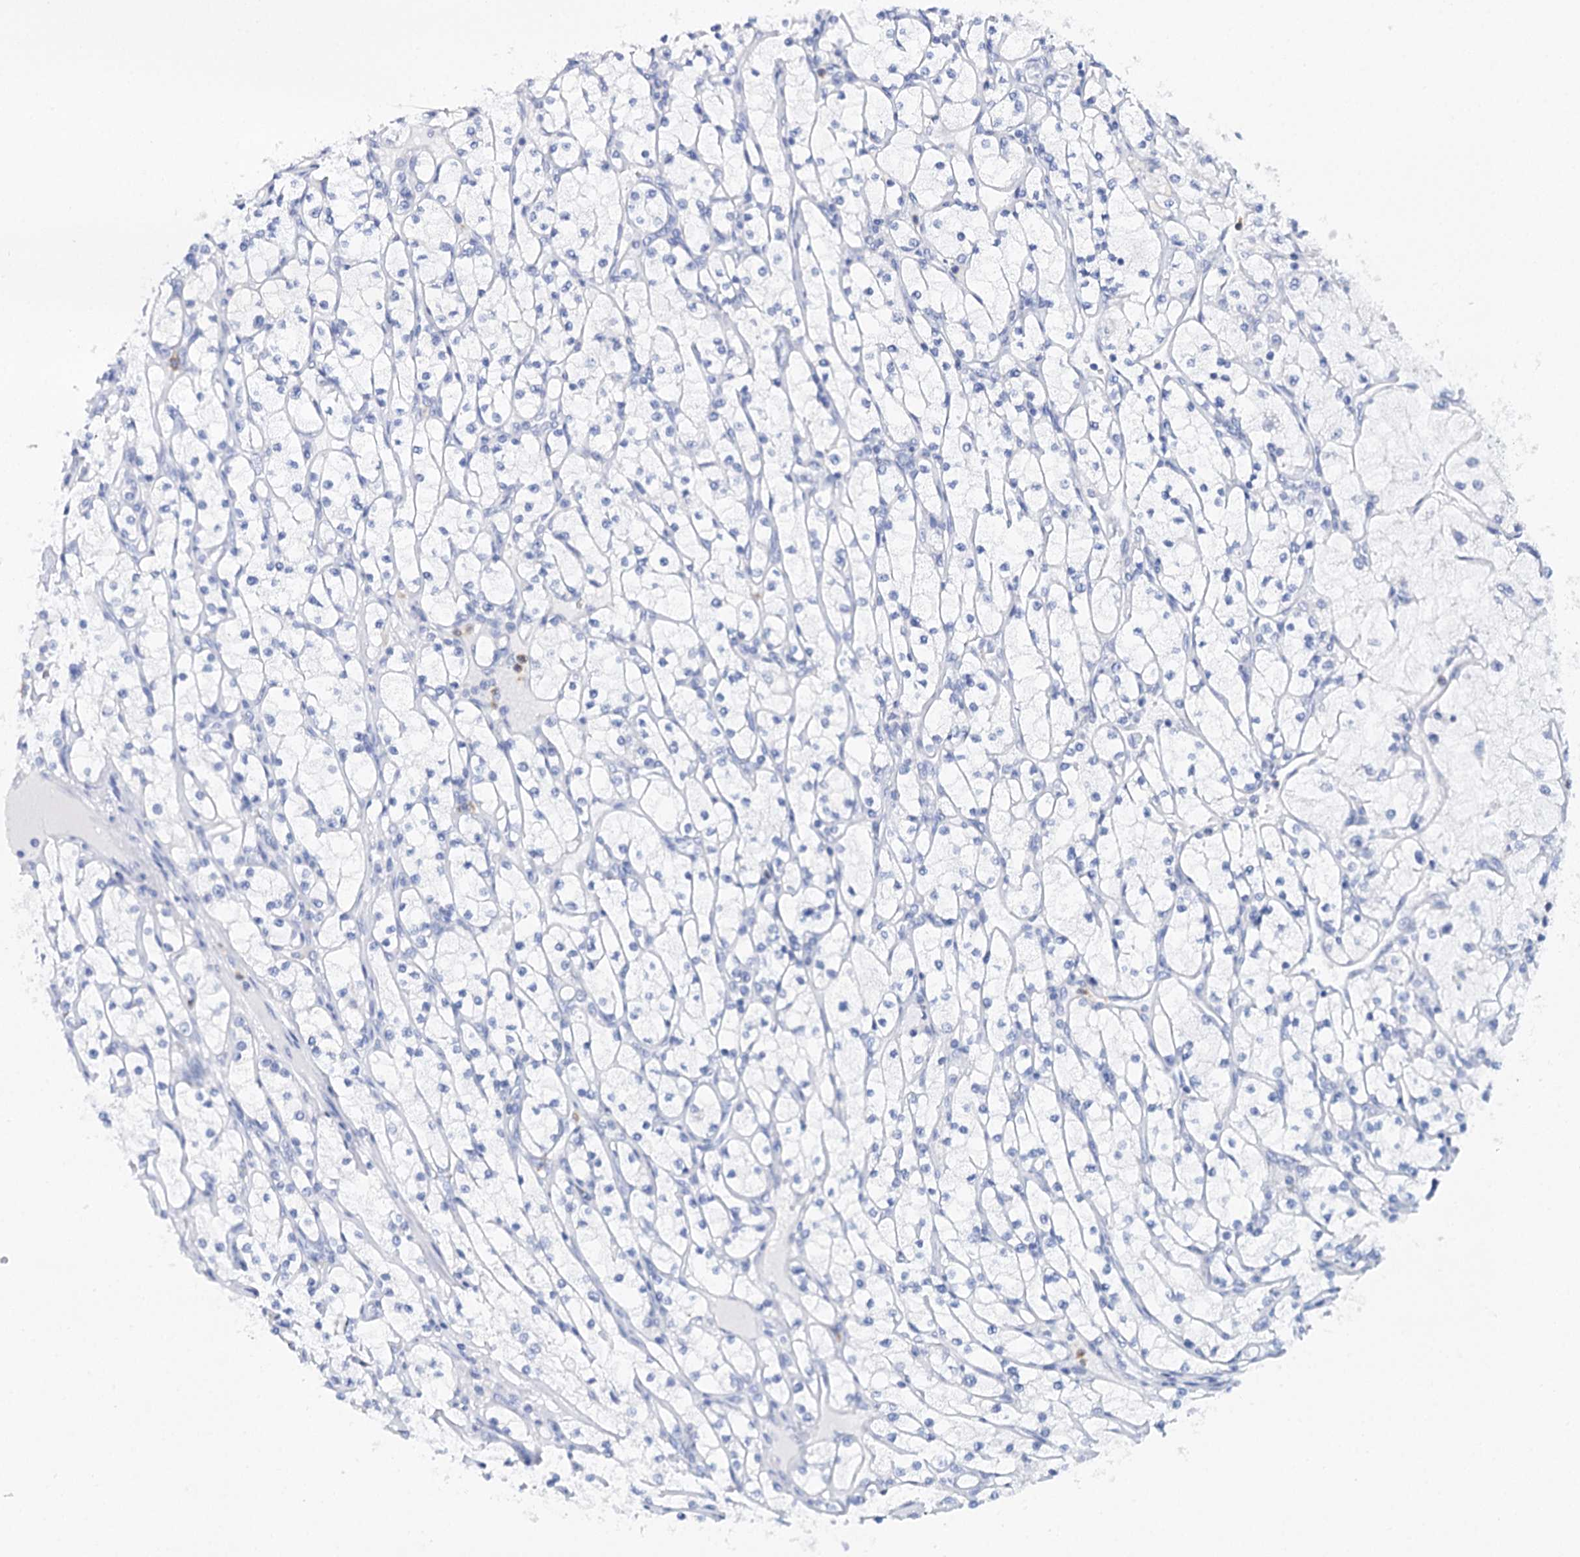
{"staining": {"intensity": "negative", "quantity": "none", "location": "none"}, "tissue": "renal cancer", "cell_type": "Tumor cells", "image_type": "cancer", "snomed": [{"axis": "morphology", "description": "Adenocarcinoma, NOS"}, {"axis": "topography", "description": "Kidney"}], "caption": "Image shows no protein staining in tumor cells of renal adenocarcinoma tissue.", "gene": "CEACAM8", "patient": {"sex": "male", "age": 80}}